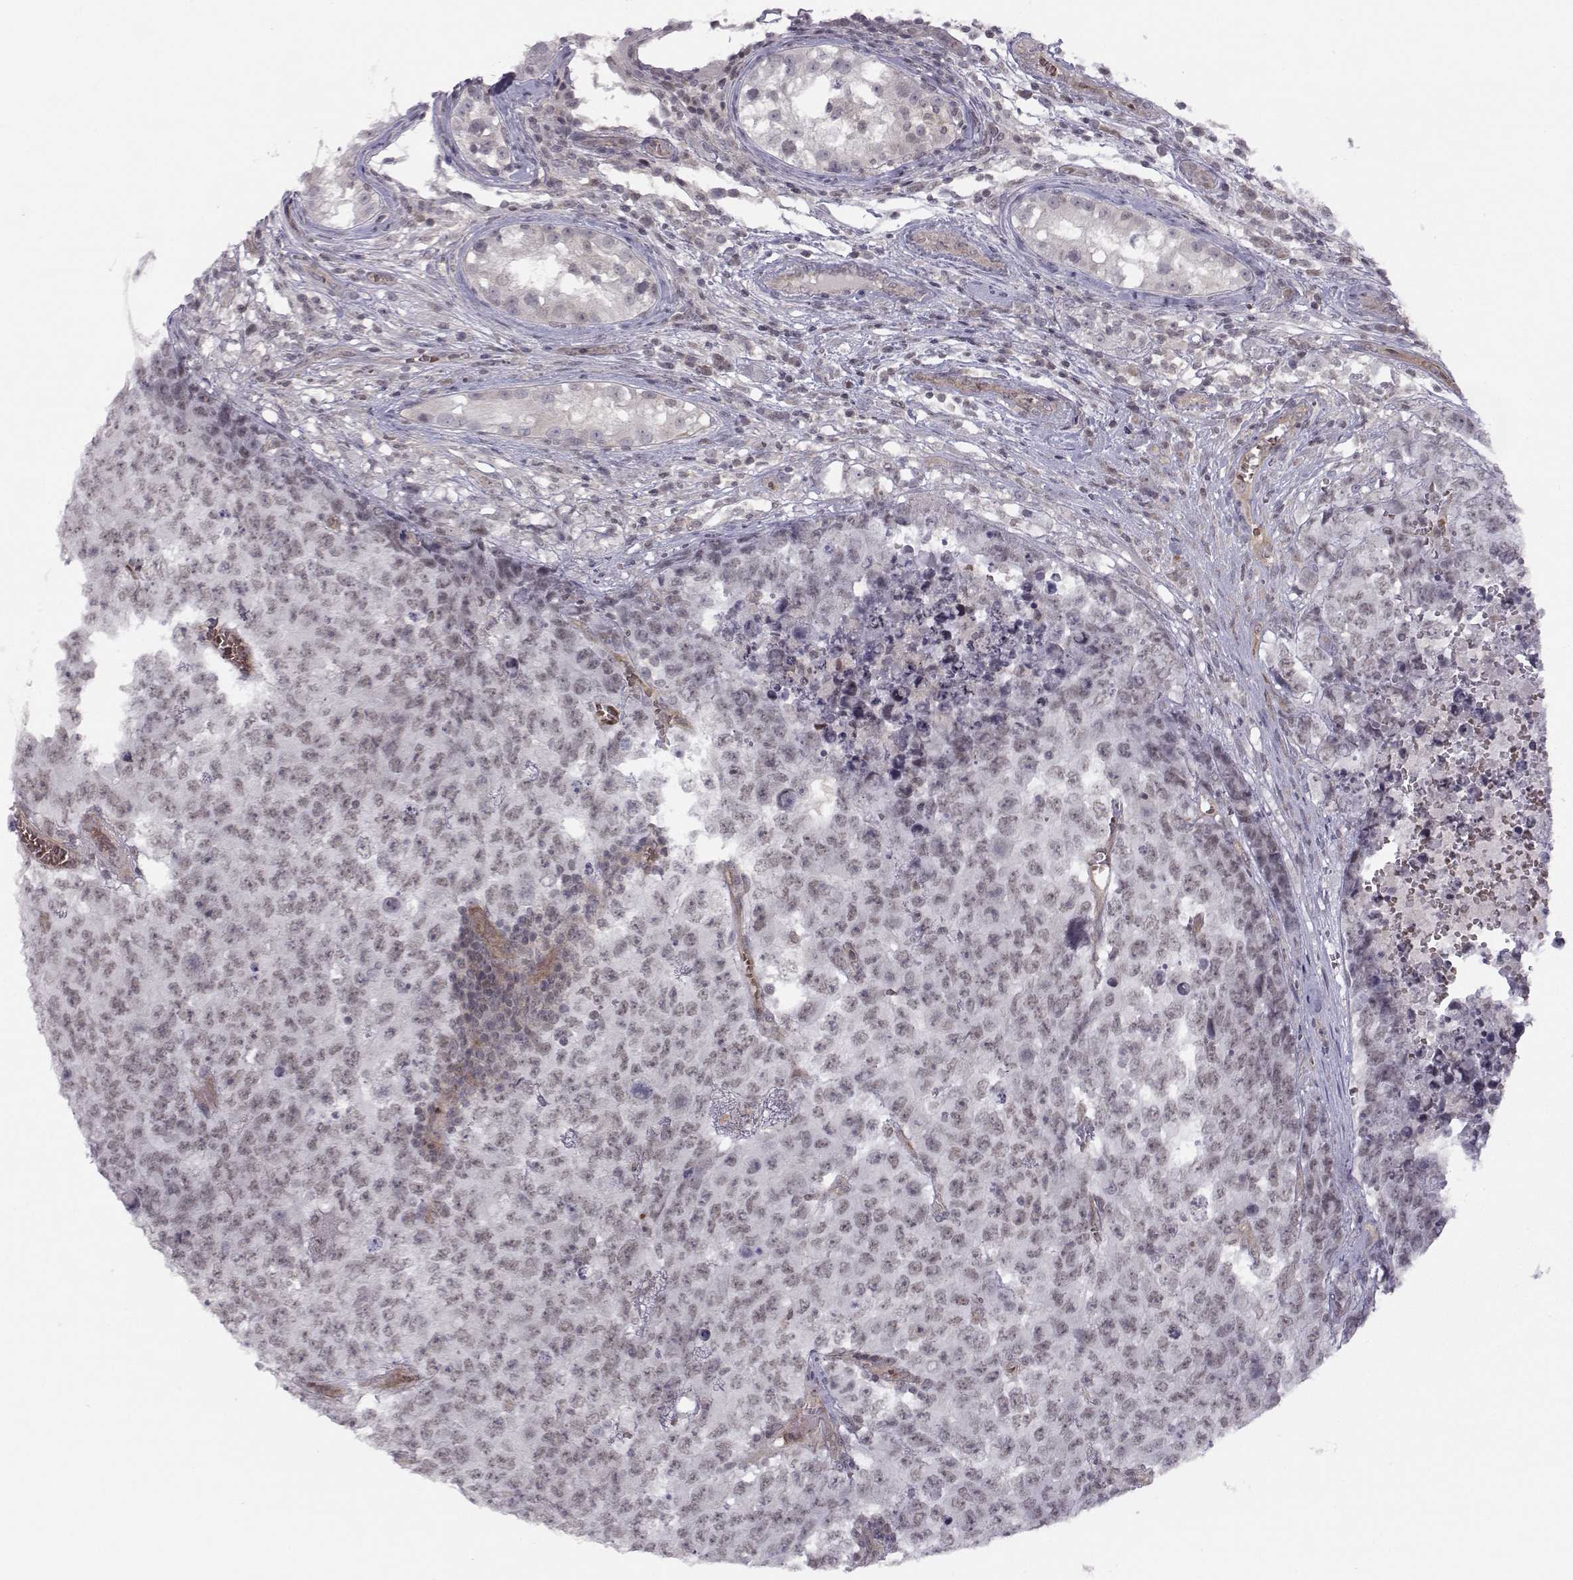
{"staining": {"intensity": "negative", "quantity": "none", "location": "none"}, "tissue": "testis cancer", "cell_type": "Tumor cells", "image_type": "cancer", "snomed": [{"axis": "morphology", "description": "Carcinoma, Embryonal, NOS"}, {"axis": "topography", "description": "Testis"}], "caption": "DAB immunohistochemical staining of human embryonal carcinoma (testis) shows no significant staining in tumor cells.", "gene": "KIF13B", "patient": {"sex": "male", "age": 23}}